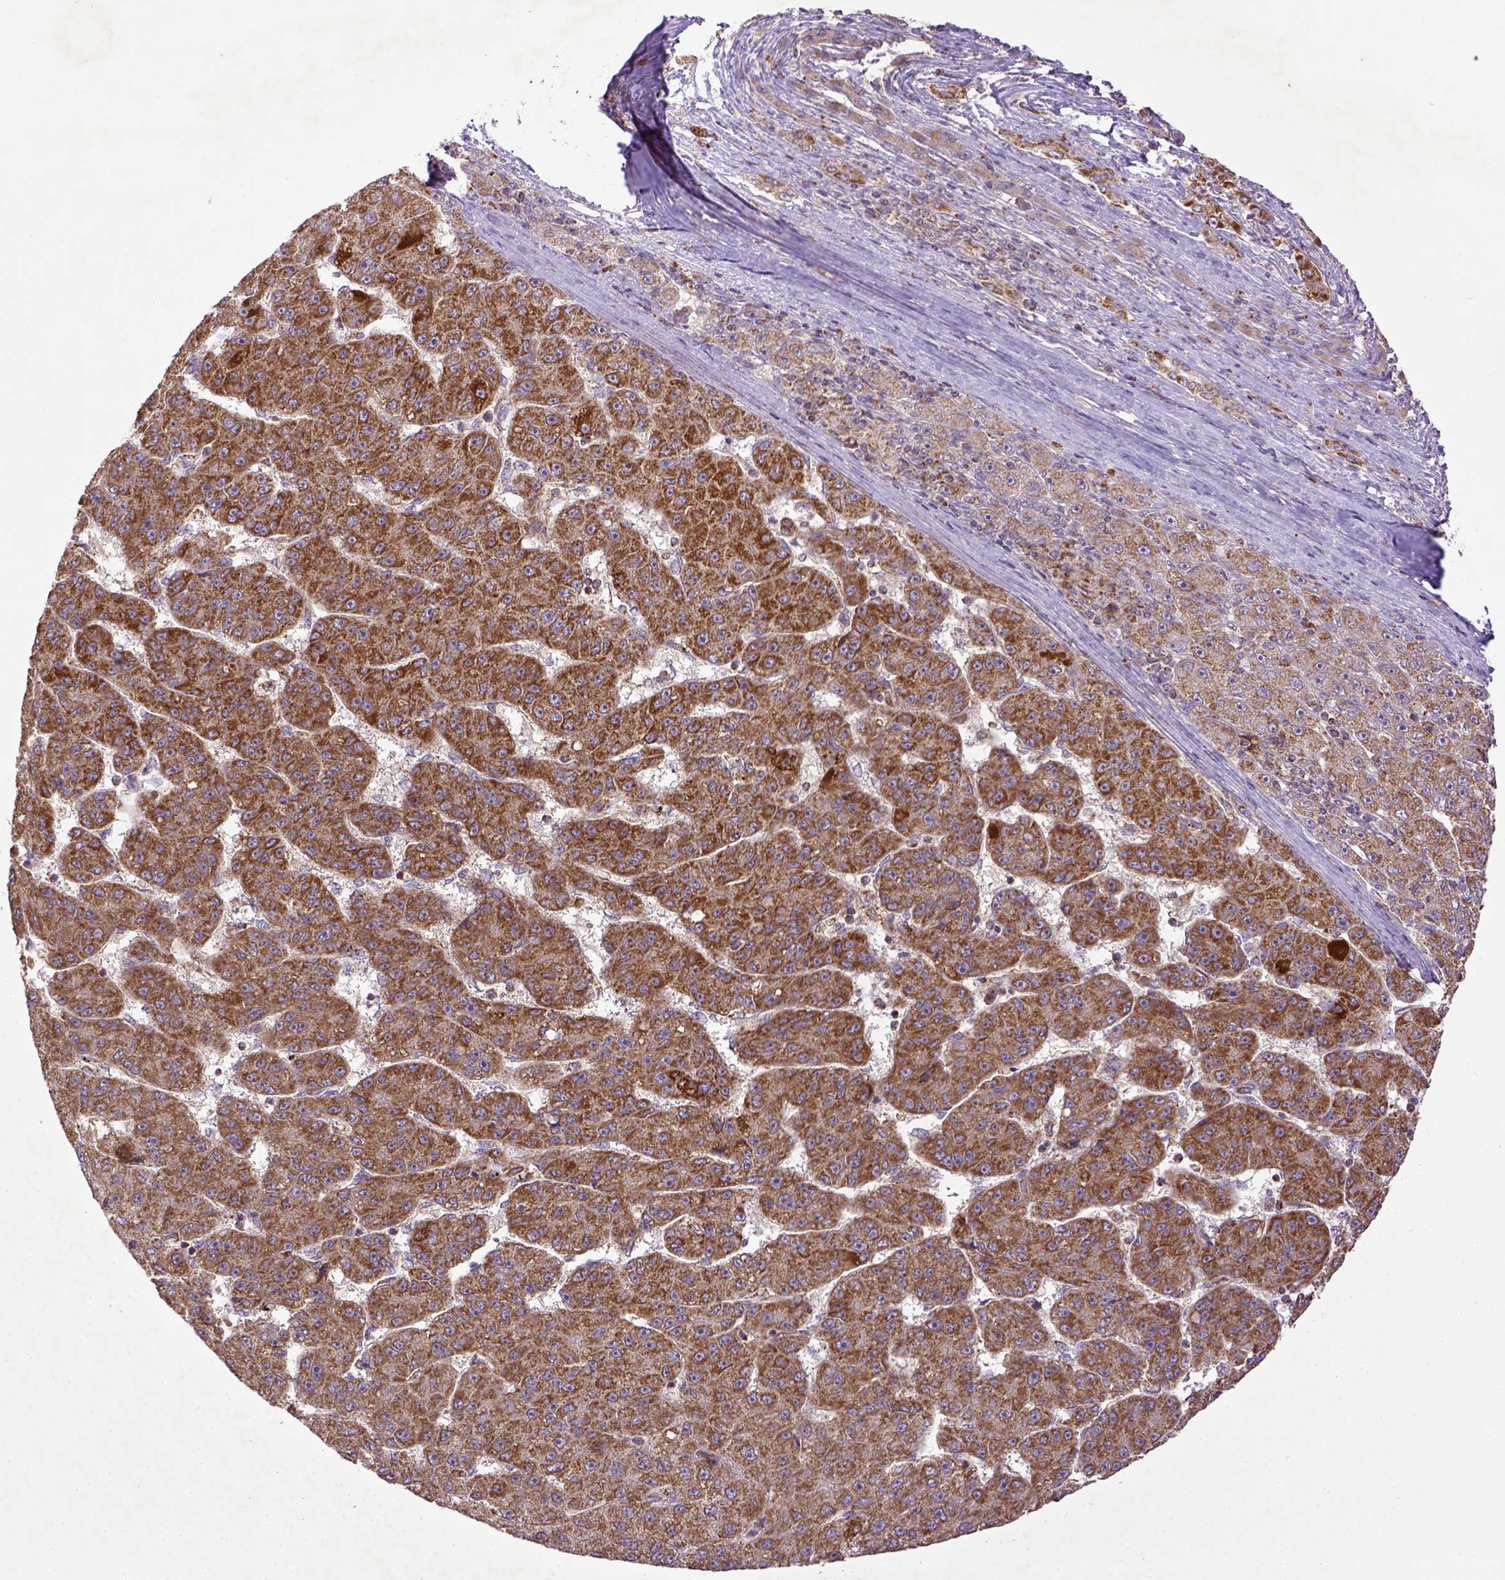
{"staining": {"intensity": "moderate", "quantity": ">75%", "location": "cytoplasmic/membranous"}, "tissue": "liver cancer", "cell_type": "Tumor cells", "image_type": "cancer", "snomed": [{"axis": "morphology", "description": "Carcinoma, Hepatocellular, NOS"}, {"axis": "topography", "description": "Liver"}], "caption": "Brown immunohistochemical staining in human hepatocellular carcinoma (liver) exhibits moderate cytoplasmic/membranous staining in about >75% of tumor cells.", "gene": "MT-CO1", "patient": {"sex": "male", "age": 67}}